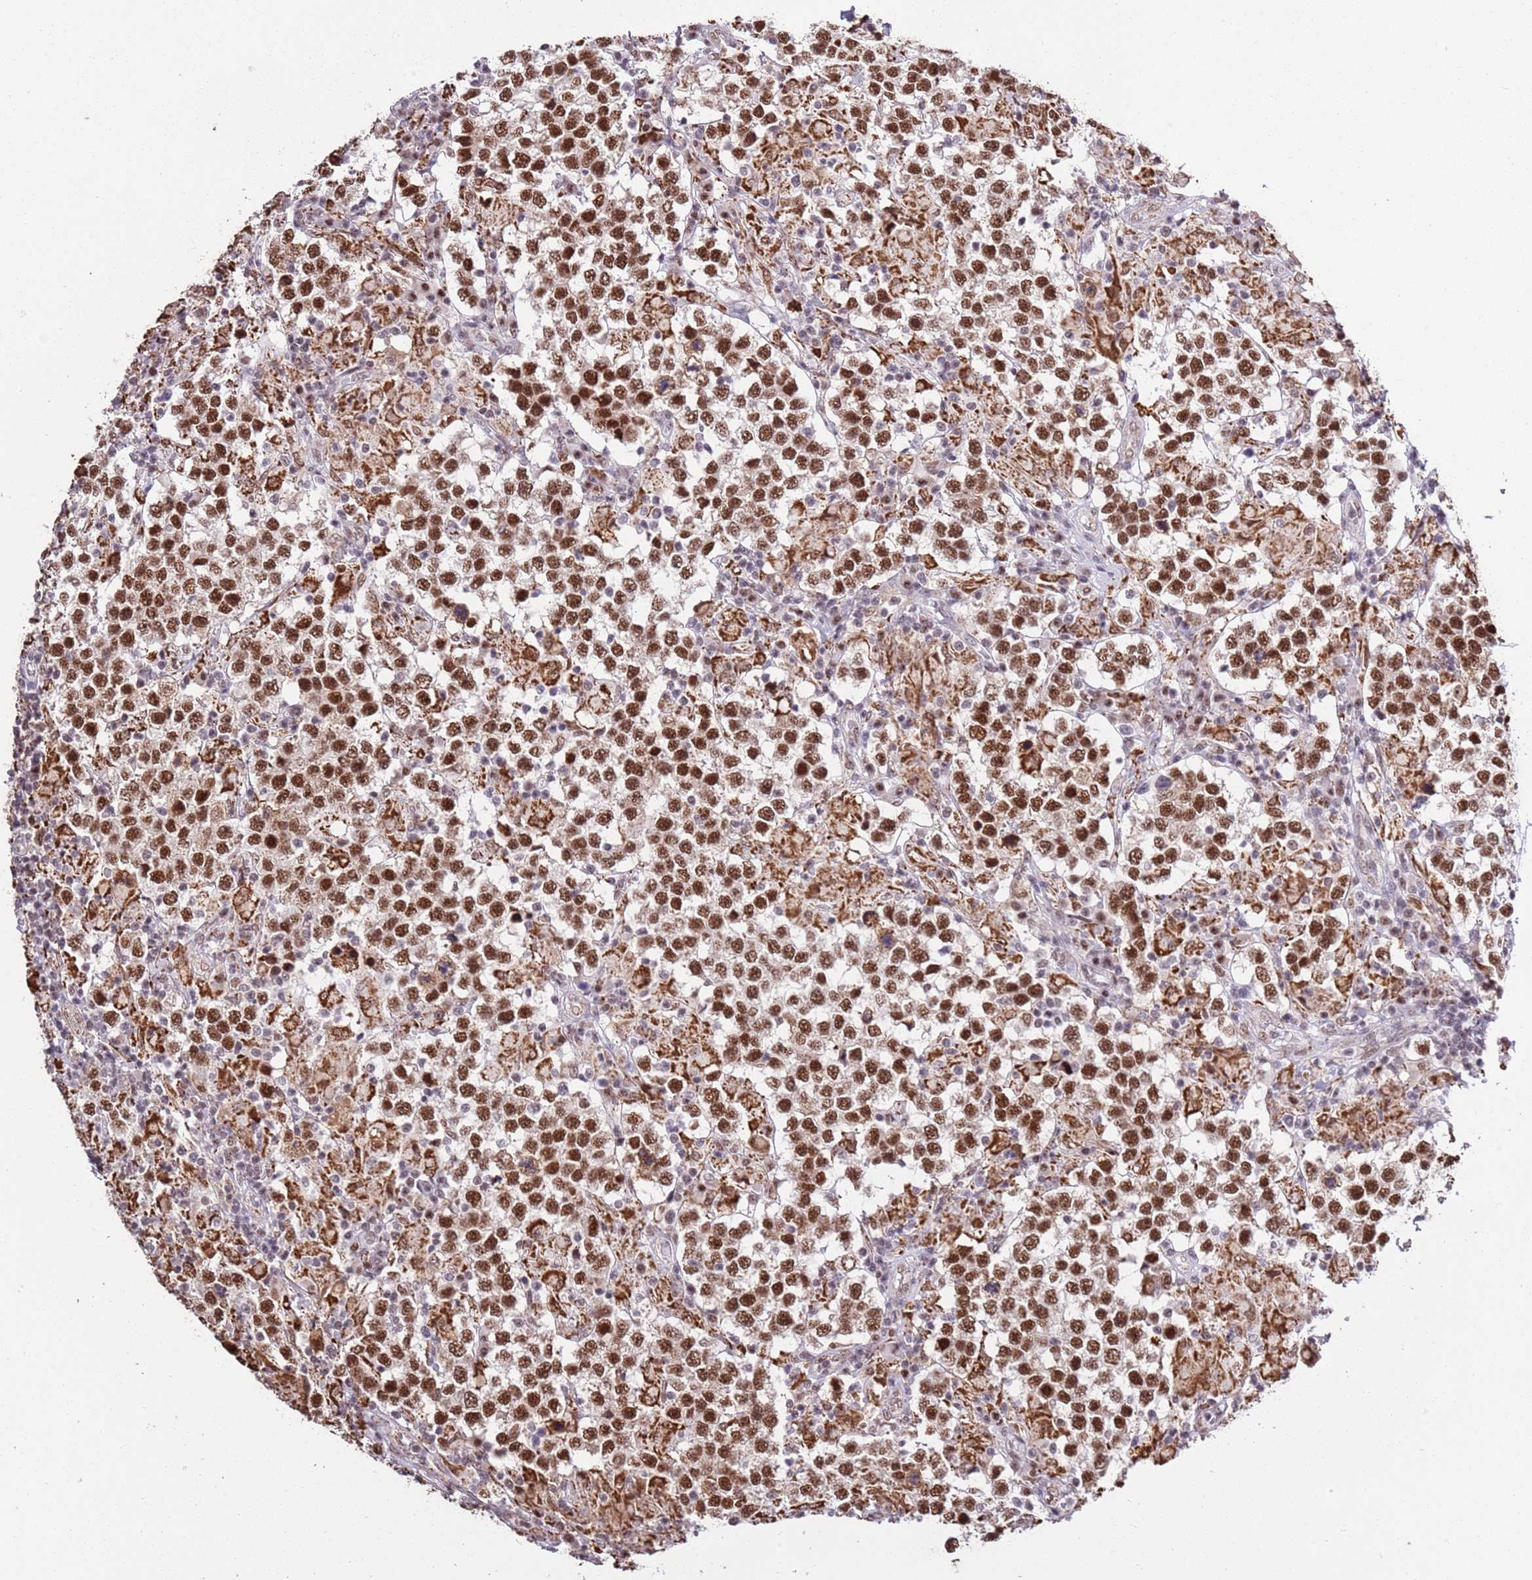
{"staining": {"intensity": "strong", "quantity": ">75%", "location": "nuclear"}, "tissue": "testis cancer", "cell_type": "Tumor cells", "image_type": "cancer", "snomed": [{"axis": "morphology", "description": "Seminoma, NOS"}, {"axis": "morphology", "description": "Carcinoma, Embryonal, NOS"}, {"axis": "topography", "description": "Testis"}], "caption": "Immunohistochemistry staining of testis cancer (seminoma), which exhibits high levels of strong nuclear expression in approximately >75% of tumor cells indicating strong nuclear protein expression. The staining was performed using DAB (brown) for protein detection and nuclei were counterstained in hematoxylin (blue).", "gene": "AKAP8L", "patient": {"sex": "male", "age": 41}}